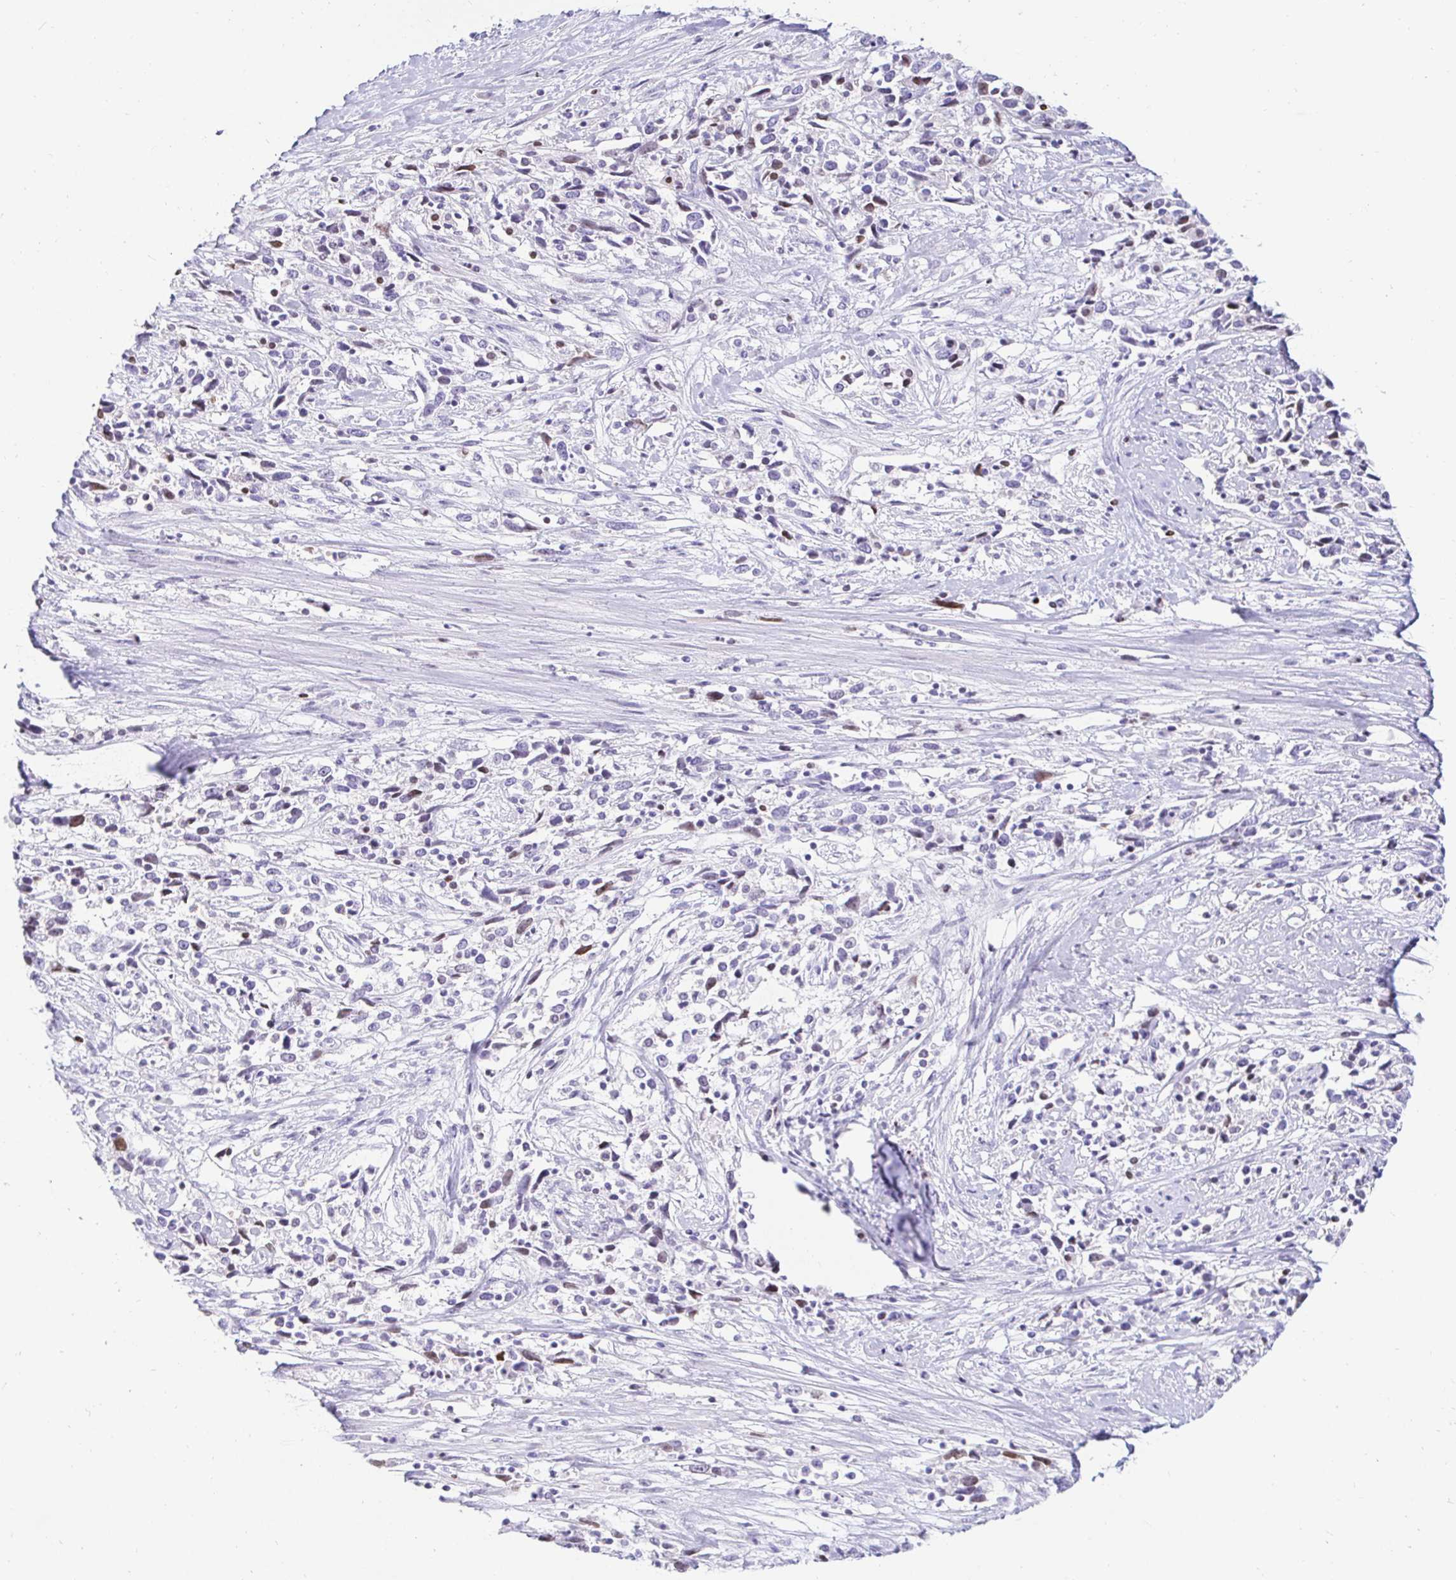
{"staining": {"intensity": "moderate", "quantity": "<25%", "location": "nuclear"}, "tissue": "cervical cancer", "cell_type": "Tumor cells", "image_type": "cancer", "snomed": [{"axis": "morphology", "description": "Adenocarcinoma, NOS"}, {"axis": "topography", "description": "Cervix"}], "caption": "Cervical cancer (adenocarcinoma) tissue reveals moderate nuclear positivity in about <25% of tumor cells, visualized by immunohistochemistry. (DAB = brown stain, brightfield microscopy at high magnification).", "gene": "CAPSL", "patient": {"sex": "female", "age": 40}}